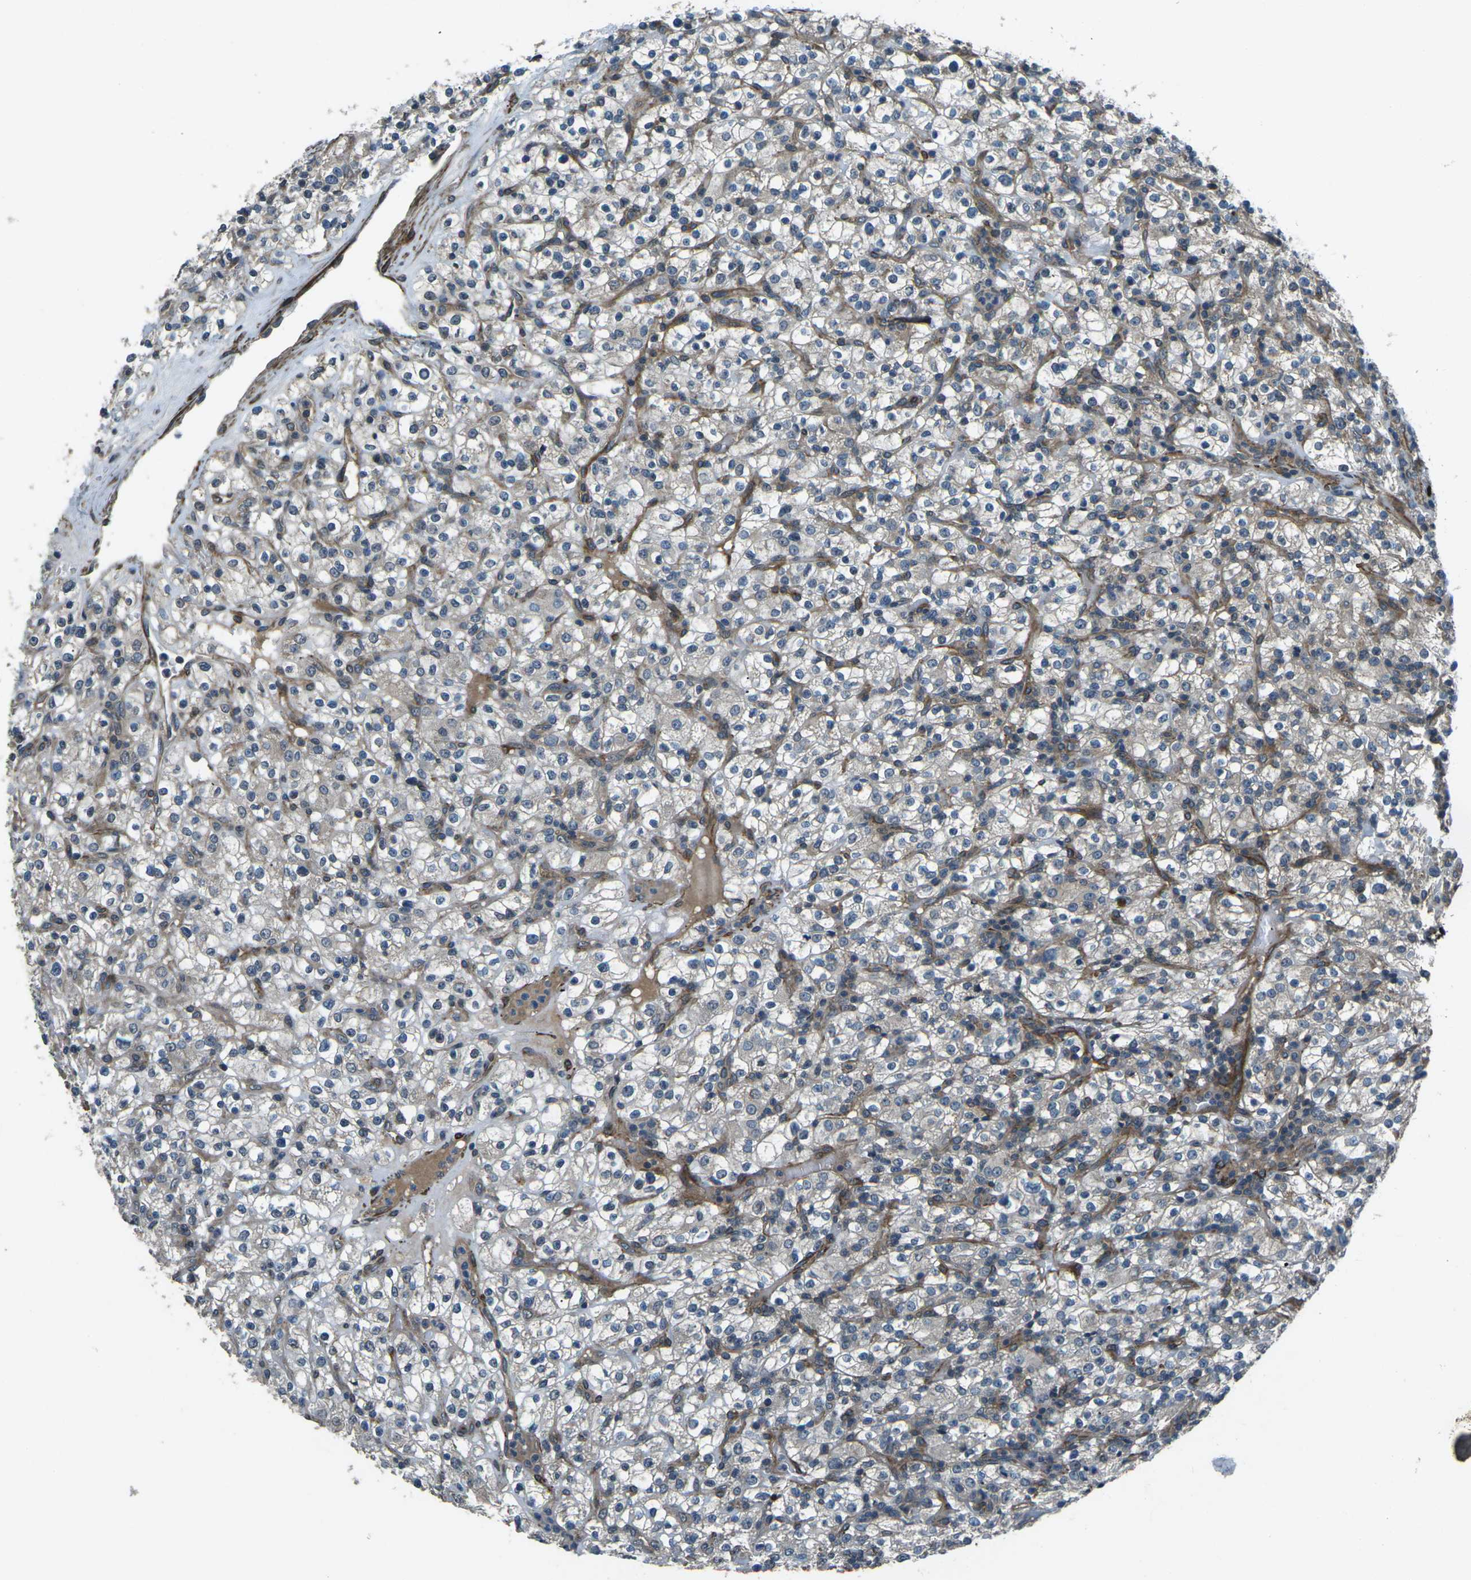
{"staining": {"intensity": "weak", "quantity": ">75%", "location": "cytoplasmic/membranous"}, "tissue": "renal cancer", "cell_type": "Tumor cells", "image_type": "cancer", "snomed": [{"axis": "morphology", "description": "Normal tissue, NOS"}, {"axis": "morphology", "description": "Adenocarcinoma, NOS"}, {"axis": "topography", "description": "Kidney"}], "caption": "Protein staining of renal cancer (adenocarcinoma) tissue demonstrates weak cytoplasmic/membranous expression in approximately >75% of tumor cells.", "gene": "AFAP1", "patient": {"sex": "female", "age": 72}}